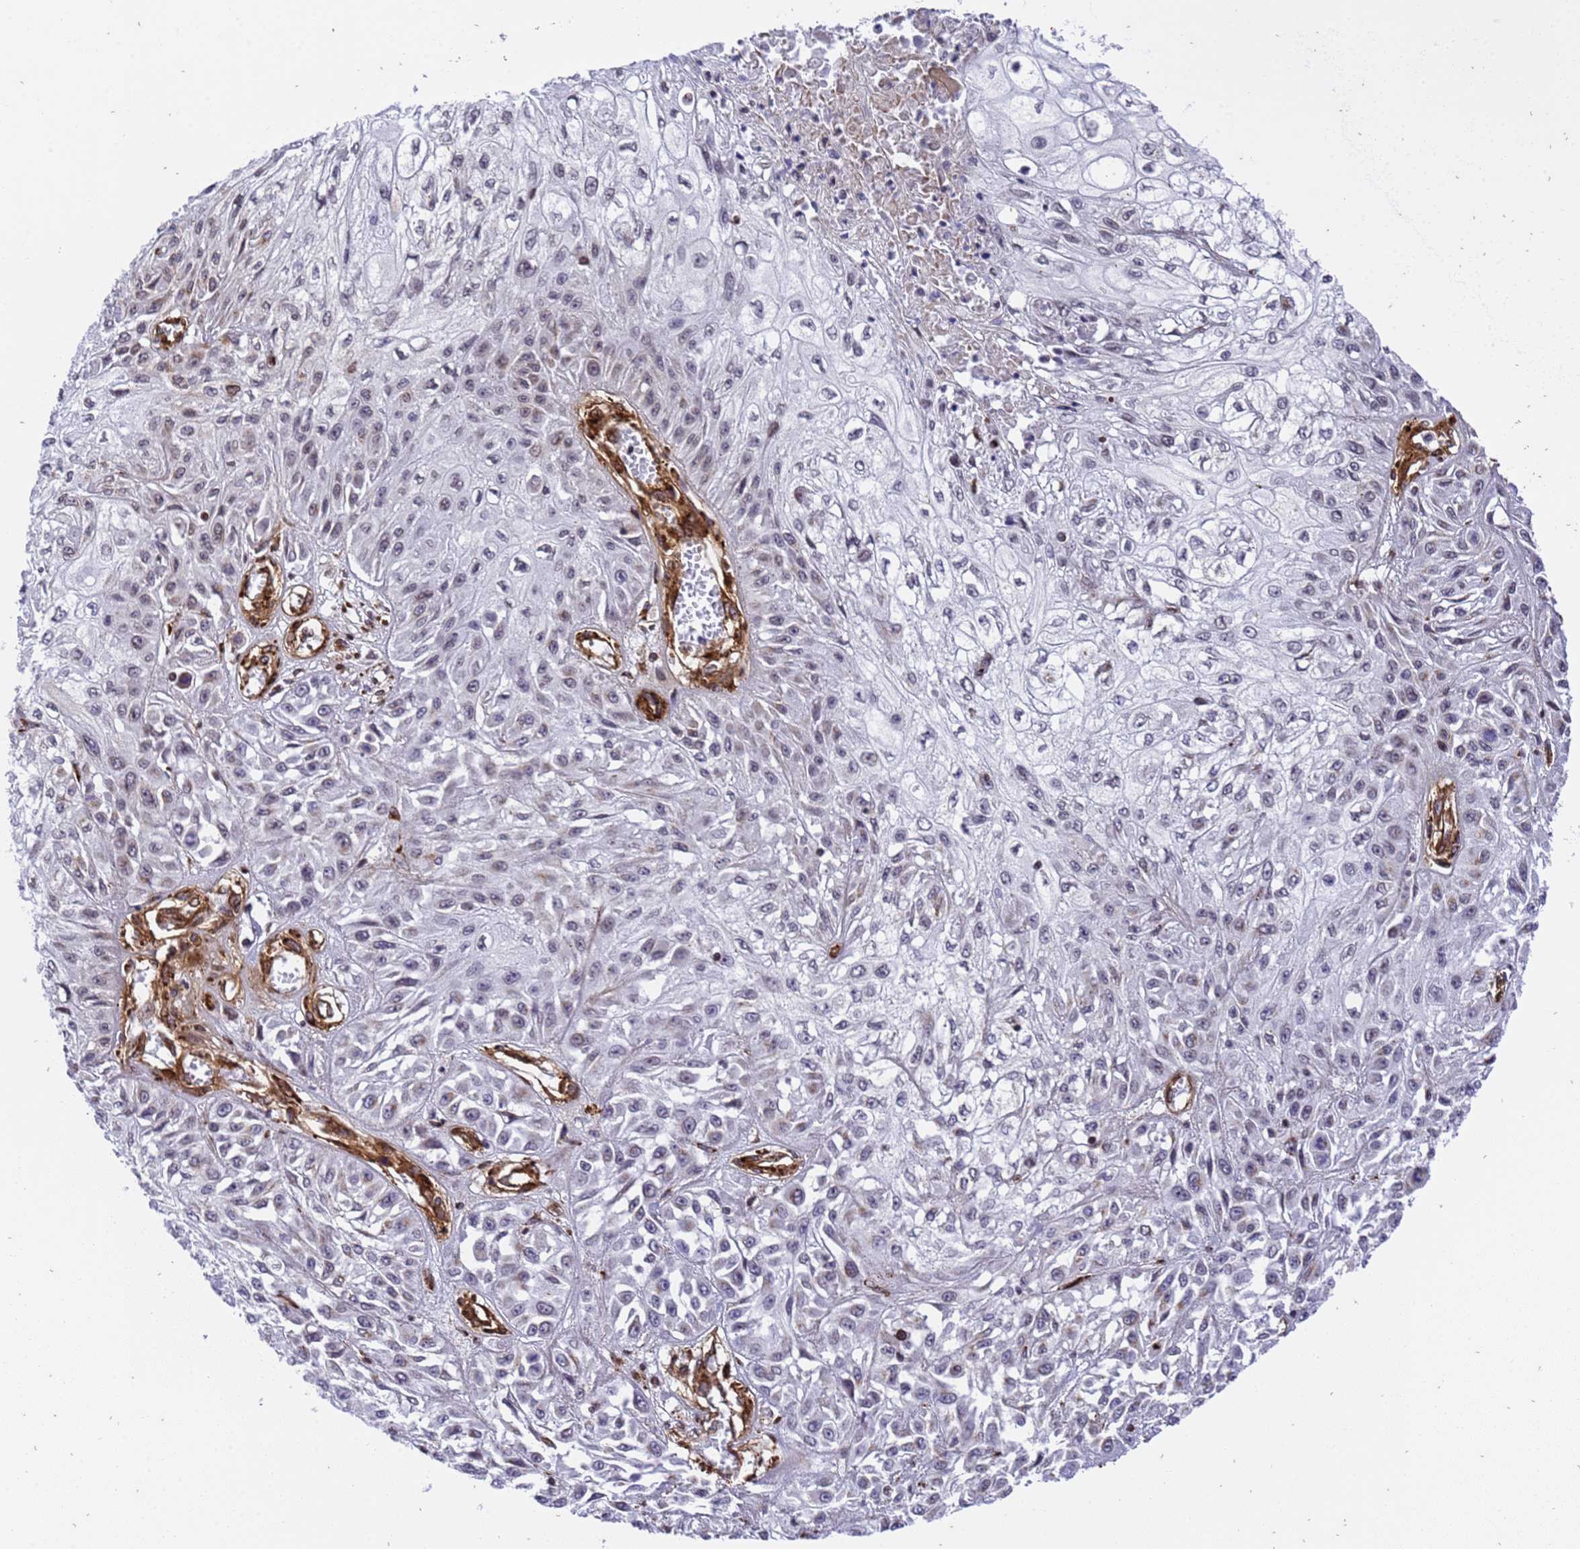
{"staining": {"intensity": "negative", "quantity": "none", "location": "none"}, "tissue": "skin cancer", "cell_type": "Tumor cells", "image_type": "cancer", "snomed": [{"axis": "morphology", "description": "Squamous cell carcinoma, NOS"}, {"axis": "morphology", "description": "Squamous cell carcinoma, metastatic, NOS"}, {"axis": "topography", "description": "Skin"}, {"axis": "topography", "description": "Lymph node"}], "caption": "Human skin squamous cell carcinoma stained for a protein using IHC shows no staining in tumor cells.", "gene": "IGFBP7", "patient": {"sex": "male", "age": 75}}